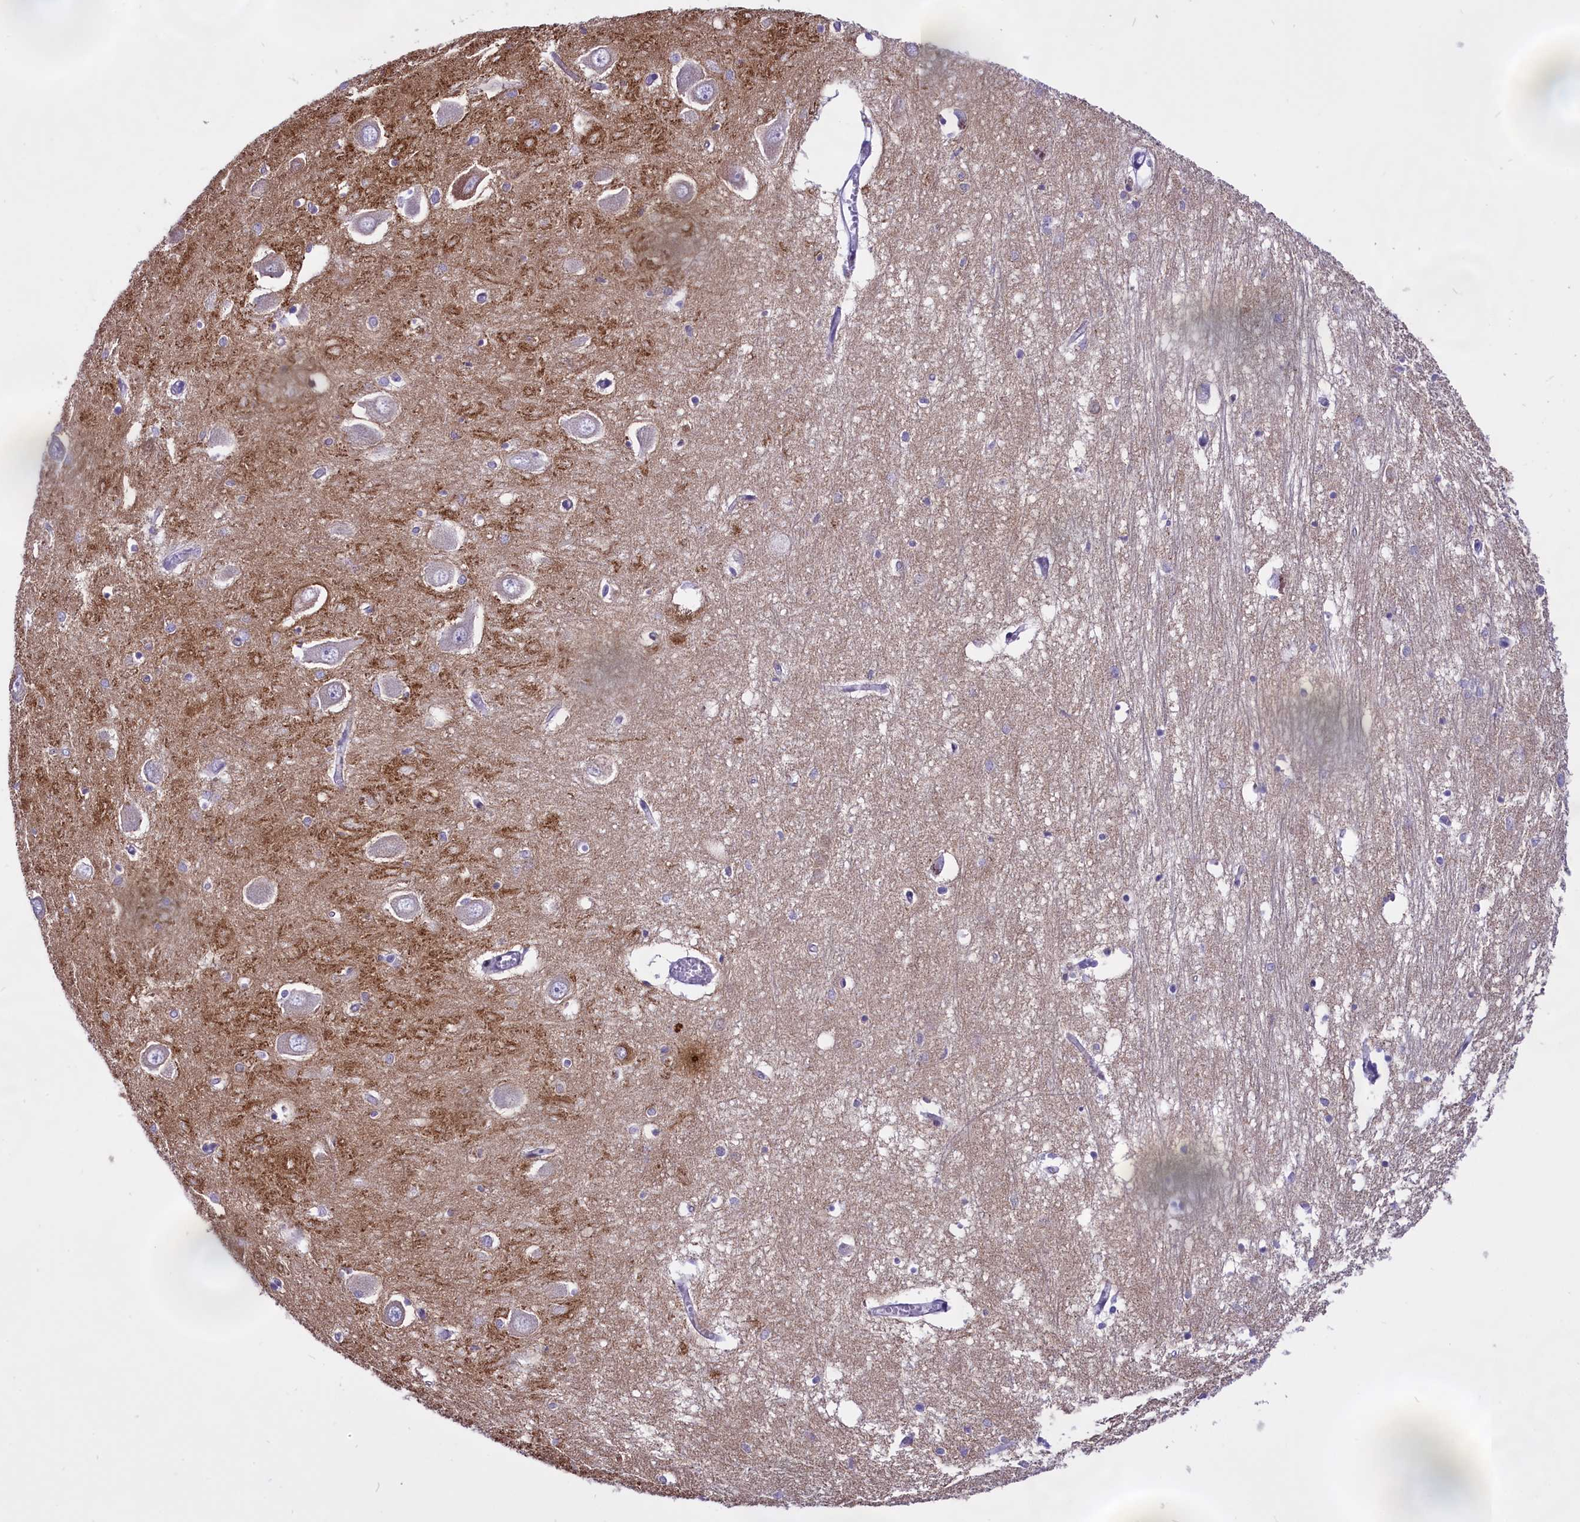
{"staining": {"intensity": "negative", "quantity": "none", "location": "none"}, "tissue": "hippocampus", "cell_type": "Glial cells", "image_type": "normal", "snomed": [{"axis": "morphology", "description": "Normal tissue, NOS"}, {"axis": "topography", "description": "Hippocampus"}], "caption": "IHC micrograph of unremarkable hippocampus stained for a protein (brown), which shows no staining in glial cells. (DAB immunohistochemistry (IHC) visualized using brightfield microscopy, high magnification).", "gene": "SPIRE2", "patient": {"sex": "male", "age": 70}}